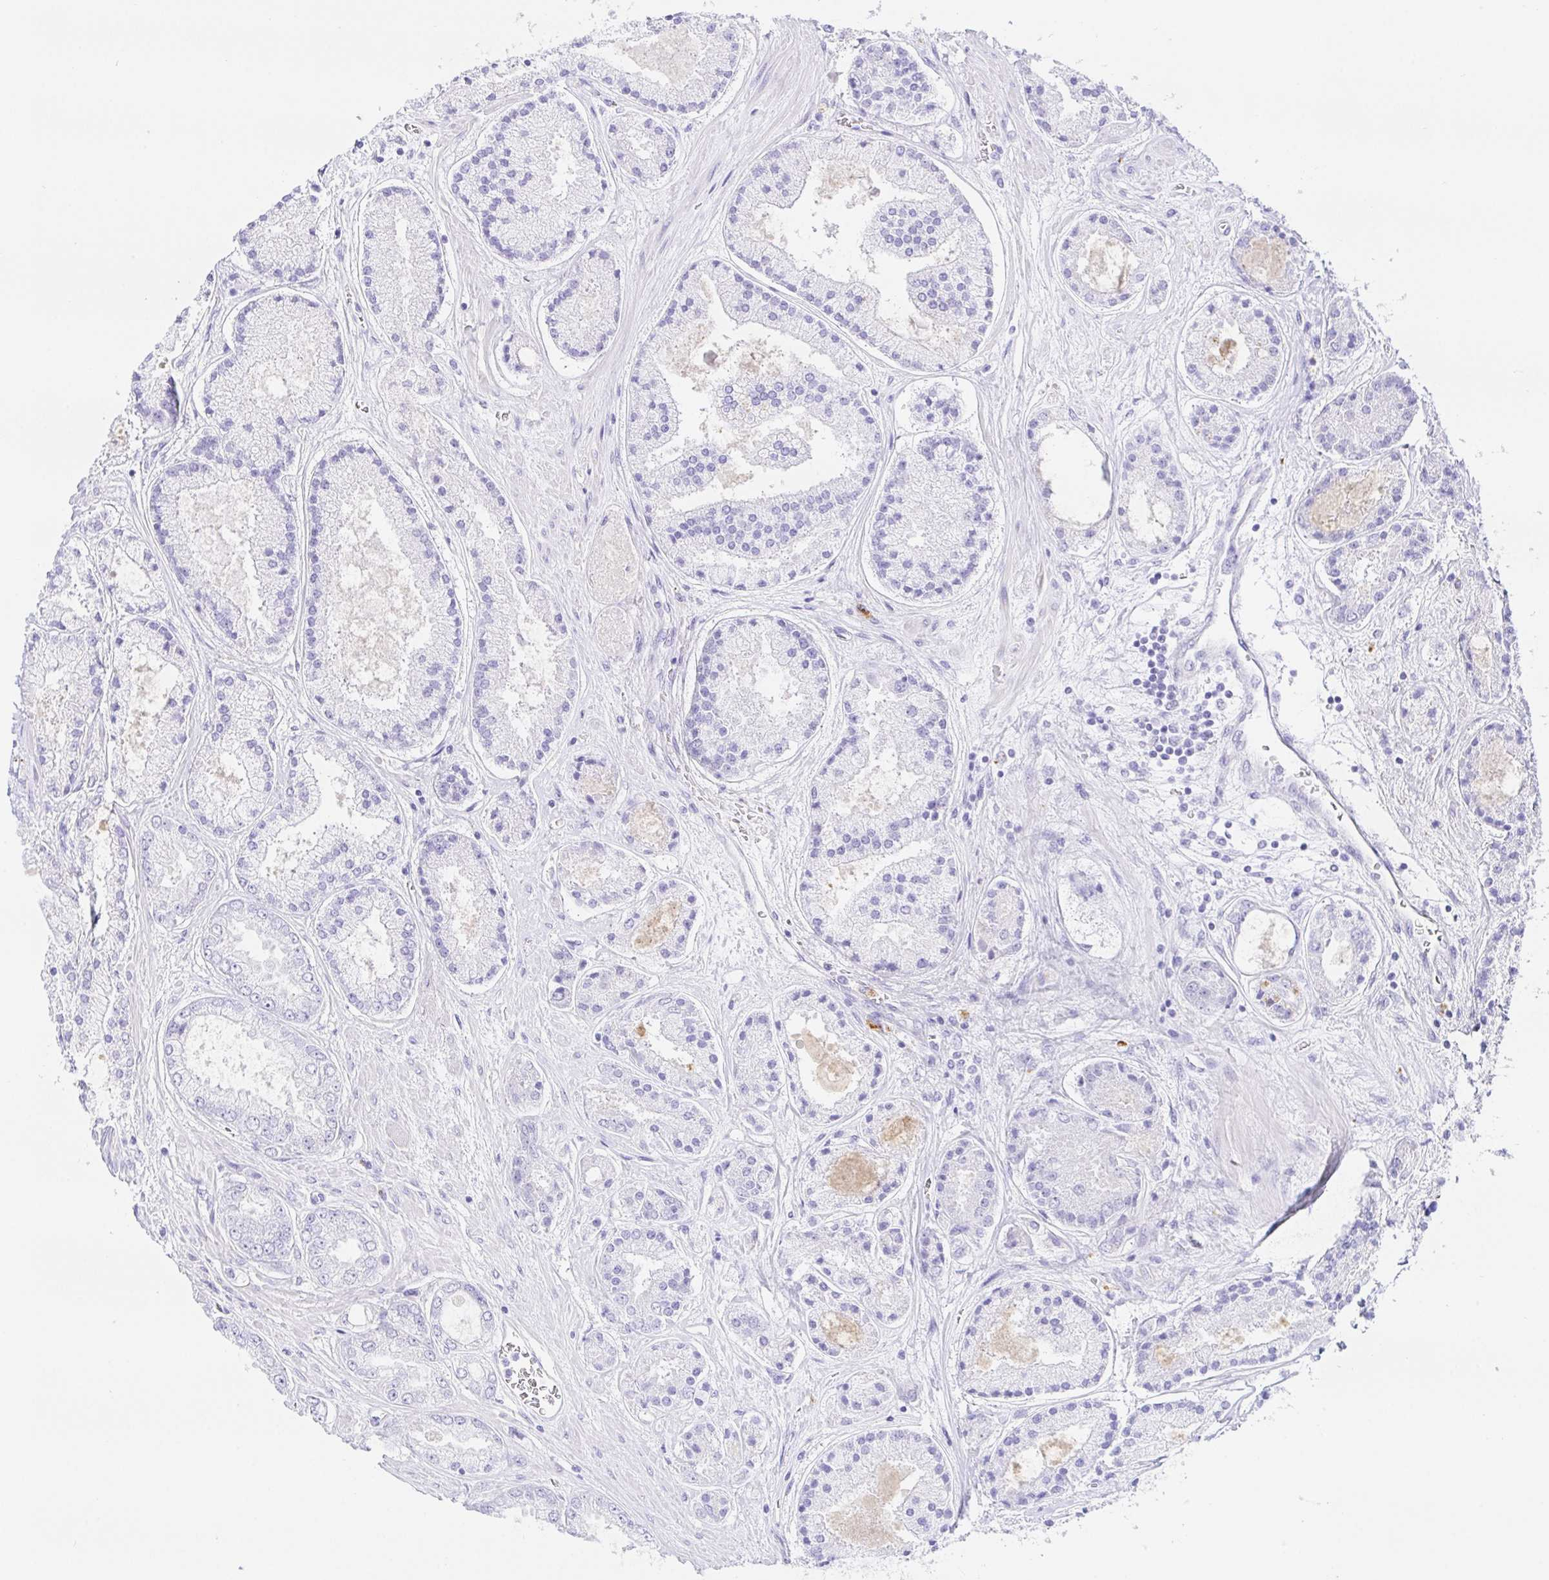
{"staining": {"intensity": "negative", "quantity": "none", "location": "none"}, "tissue": "prostate cancer", "cell_type": "Tumor cells", "image_type": "cancer", "snomed": [{"axis": "morphology", "description": "Adenocarcinoma, High grade"}, {"axis": "topography", "description": "Prostate"}], "caption": "This is an immunohistochemistry micrograph of human prostate adenocarcinoma (high-grade). There is no staining in tumor cells.", "gene": "PAX8", "patient": {"sex": "male", "age": 67}}